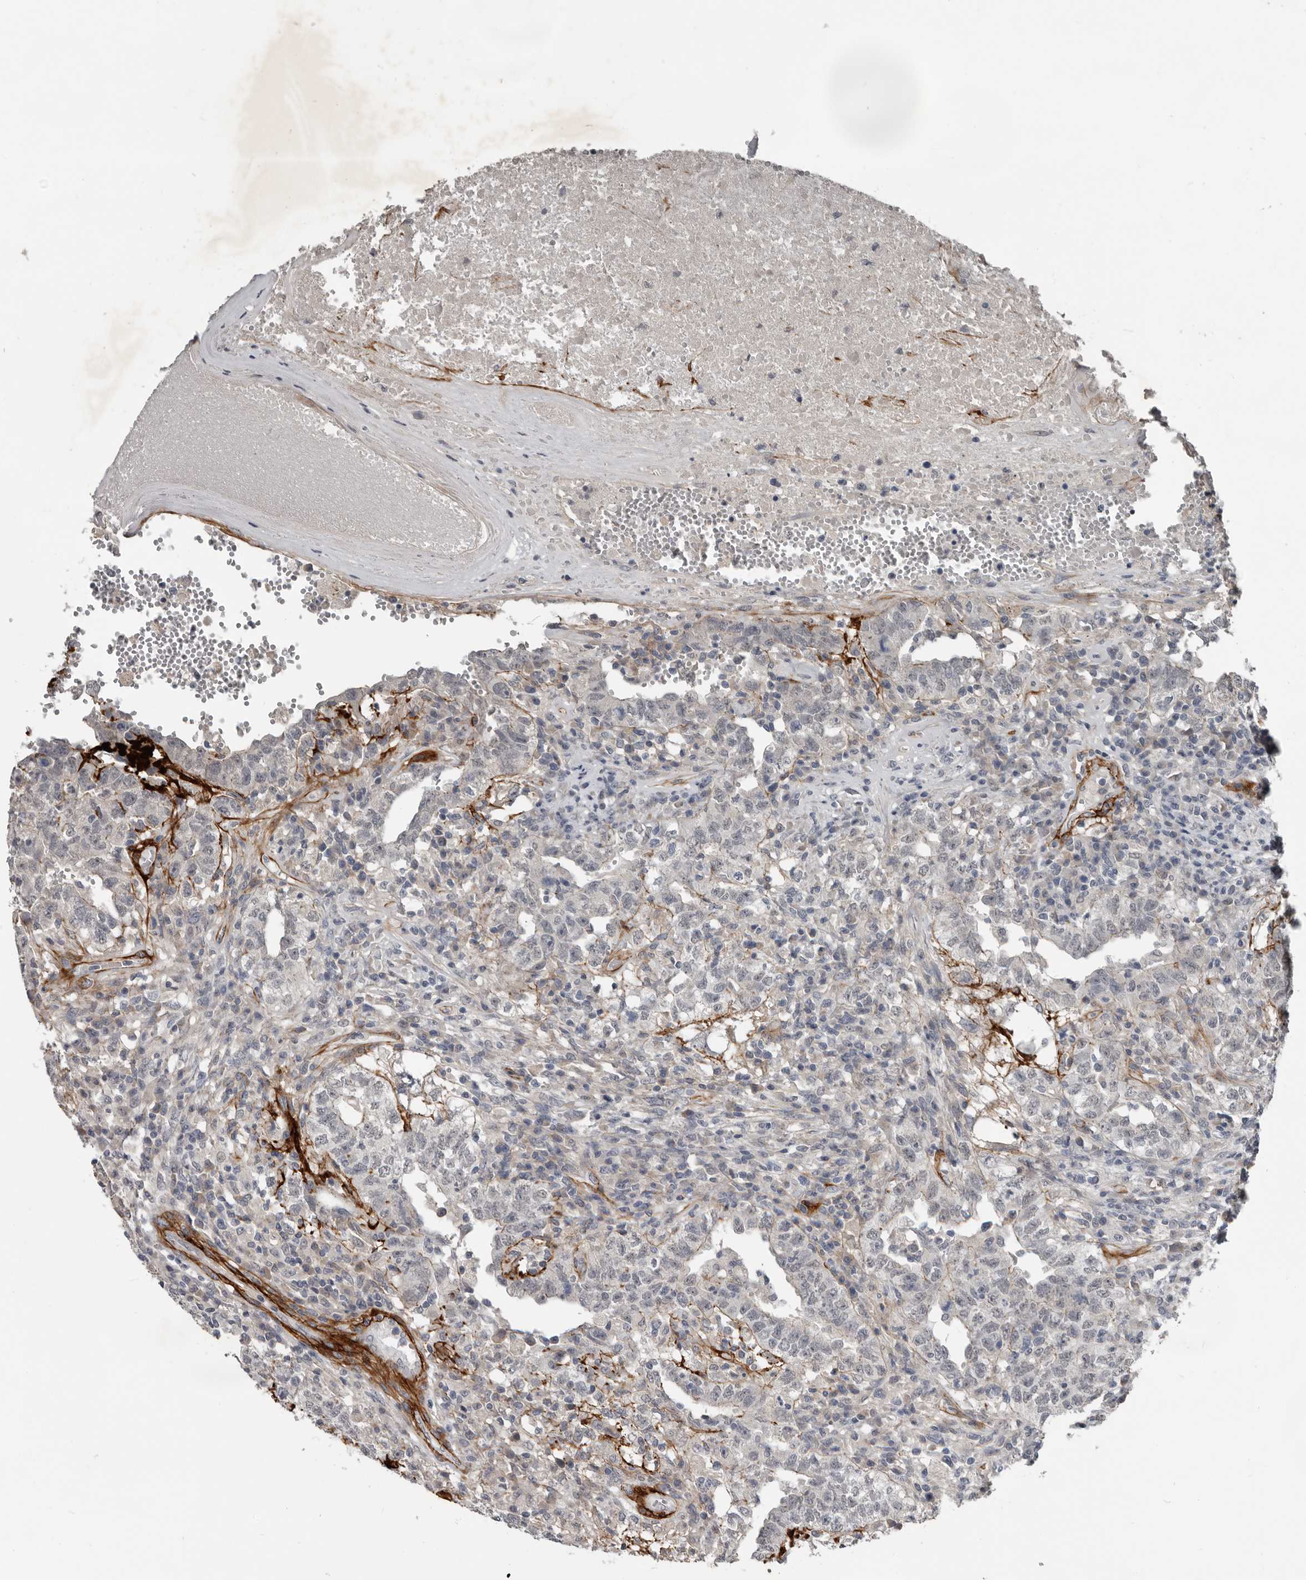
{"staining": {"intensity": "negative", "quantity": "none", "location": "none"}, "tissue": "testis cancer", "cell_type": "Tumor cells", "image_type": "cancer", "snomed": [{"axis": "morphology", "description": "Carcinoma, Embryonal, NOS"}, {"axis": "topography", "description": "Testis"}], "caption": "Immunohistochemical staining of human embryonal carcinoma (testis) displays no significant staining in tumor cells. The staining is performed using DAB (3,3'-diaminobenzidine) brown chromogen with nuclei counter-stained in using hematoxylin.", "gene": "C1orf216", "patient": {"sex": "male", "age": 26}}